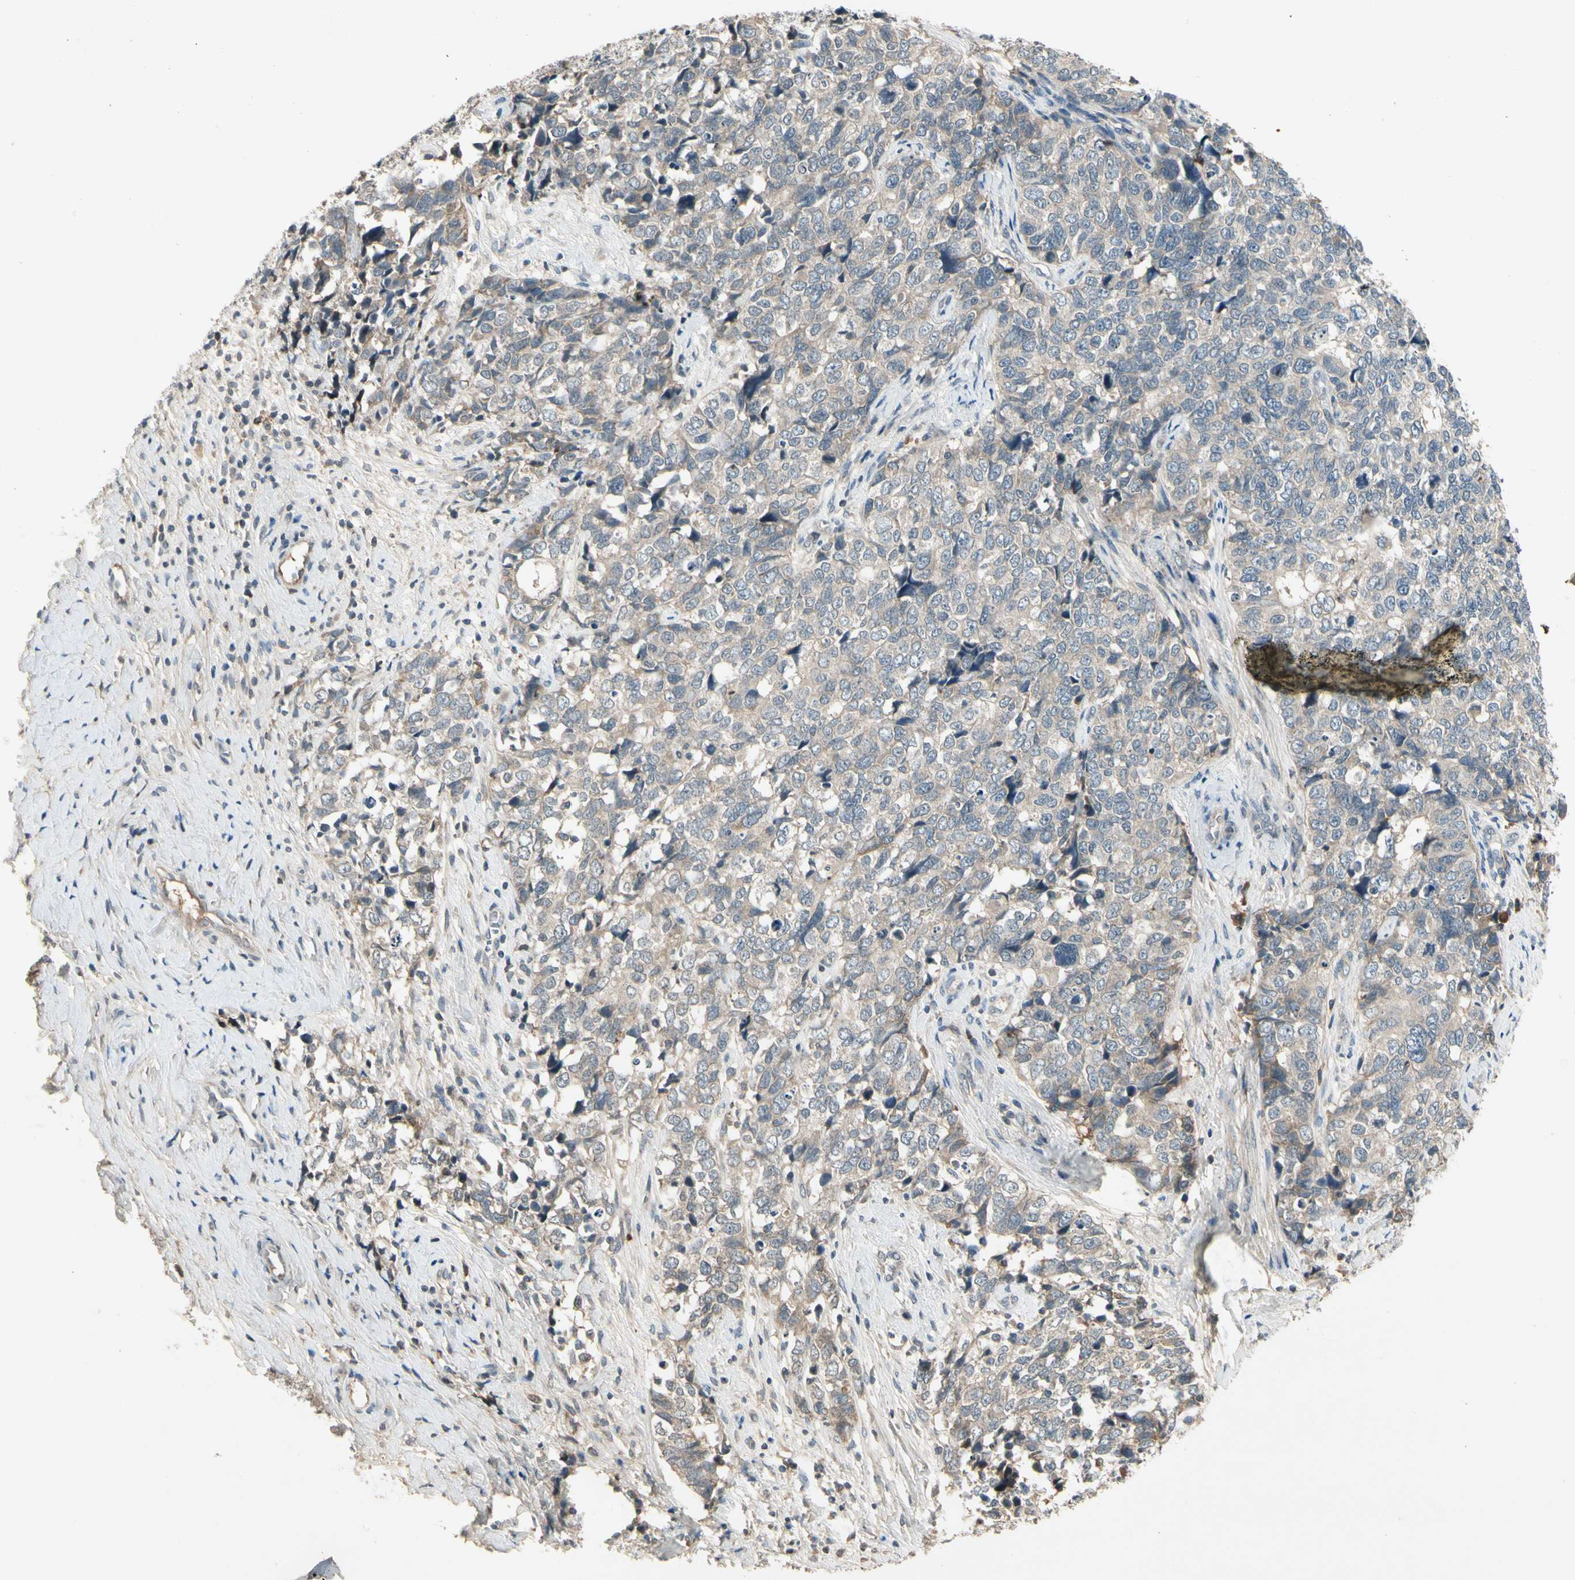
{"staining": {"intensity": "weak", "quantity": "25%-75%", "location": "cytoplasmic/membranous"}, "tissue": "cervical cancer", "cell_type": "Tumor cells", "image_type": "cancer", "snomed": [{"axis": "morphology", "description": "Squamous cell carcinoma, NOS"}, {"axis": "topography", "description": "Cervix"}], "caption": "Weak cytoplasmic/membranous positivity for a protein is present in approximately 25%-75% of tumor cells of squamous cell carcinoma (cervical) using immunohistochemistry (IHC).", "gene": "CCL4", "patient": {"sex": "female", "age": 63}}